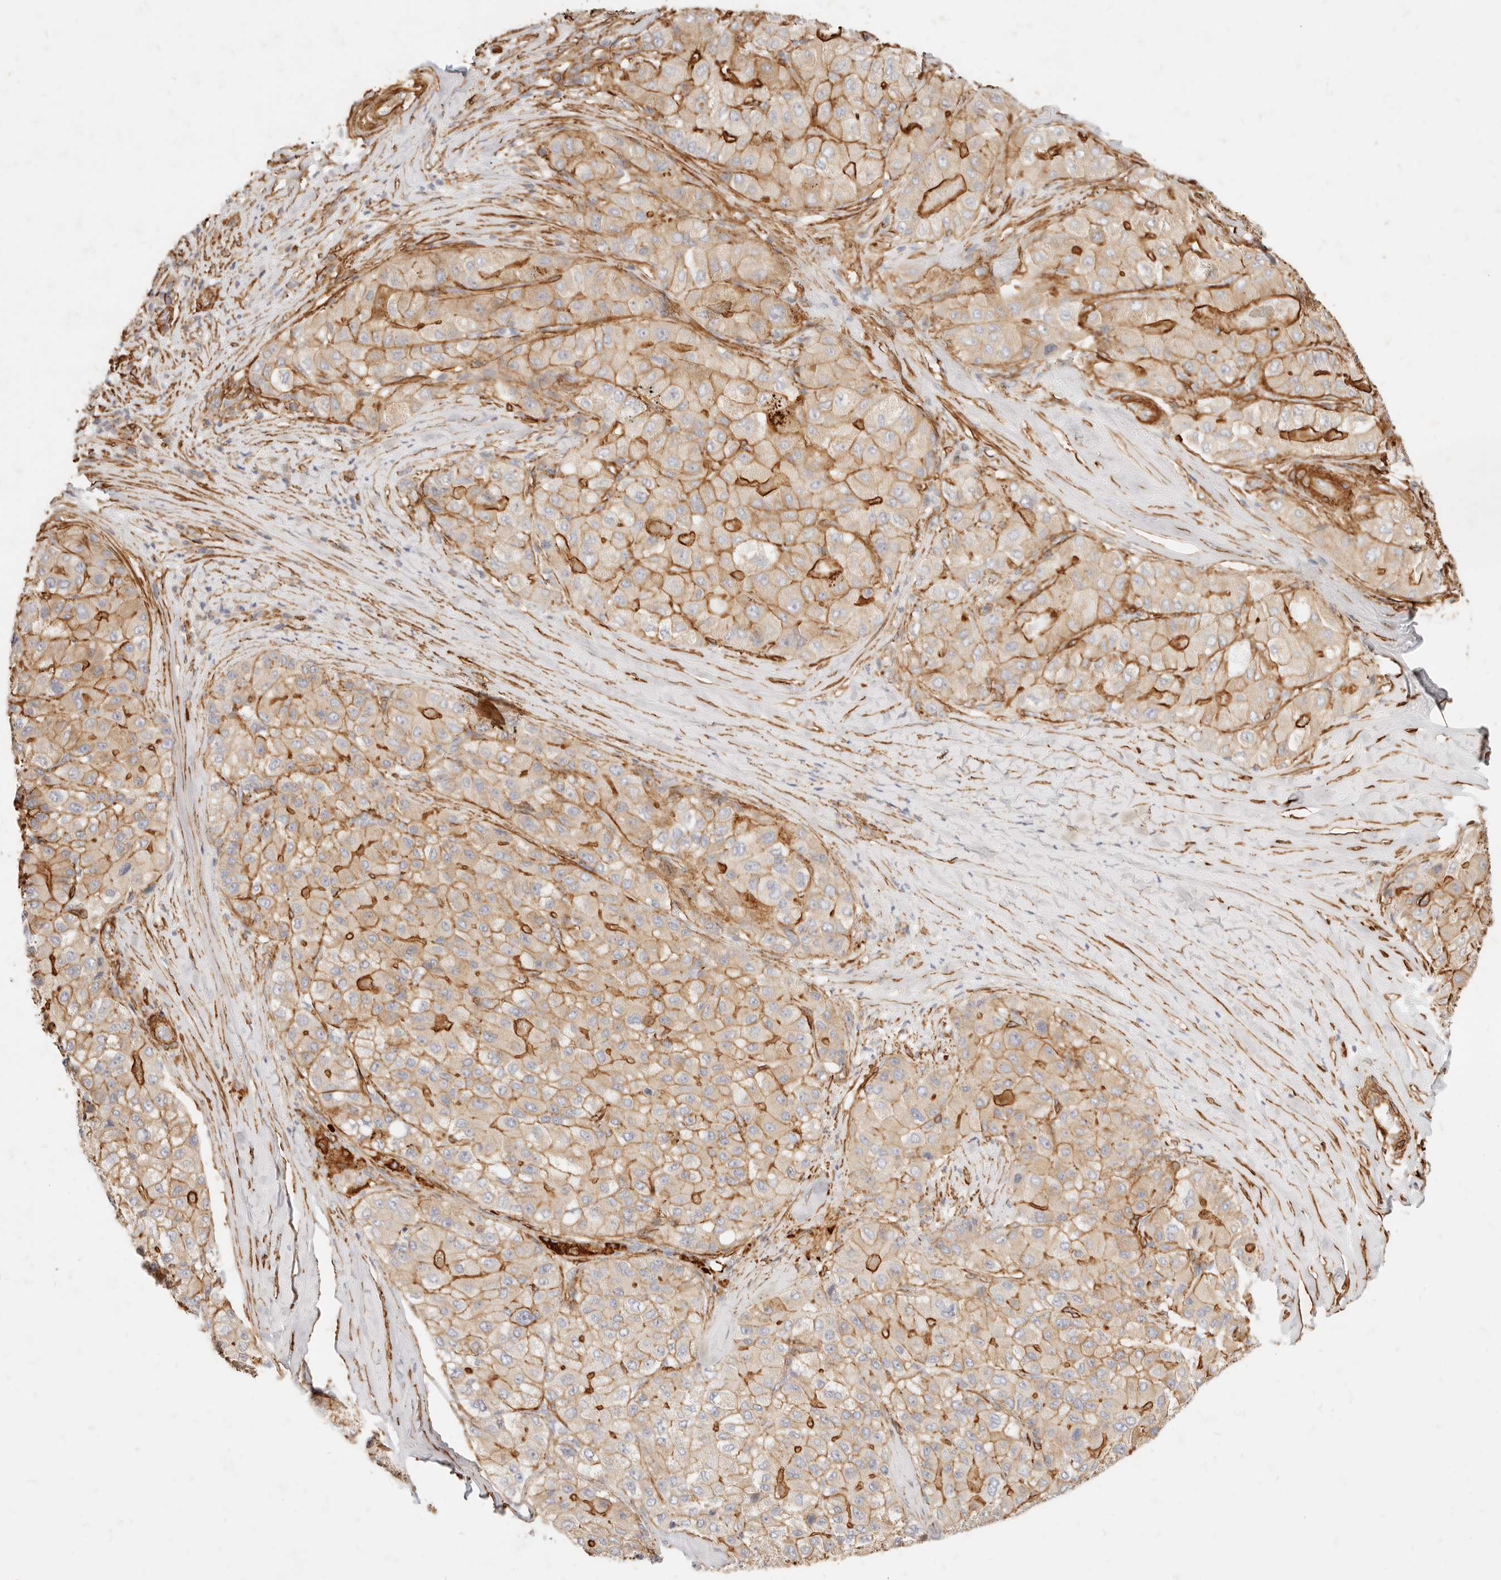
{"staining": {"intensity": "moderate", "quantity": "25%-75%", "location": "cytoplasmic/membranous"}, "tissue": "liver cancer", "cell_type": "Tumor cells", "image_type": "cancer", "snomed": [{"axis": "morphology", "description": "Carcinoma, Hepatocellular, NOS"}, {"axis": "topography", "description": "Liver"}], "caption": "Liver cancer was stained to show a protein in brown. There is medium levels of moderate cytoplasmic/membranous expression in approximately 25%-75% of tumor cells.", "gene": "TMTC2", "patient": {"sex": "male", "age": 80}}